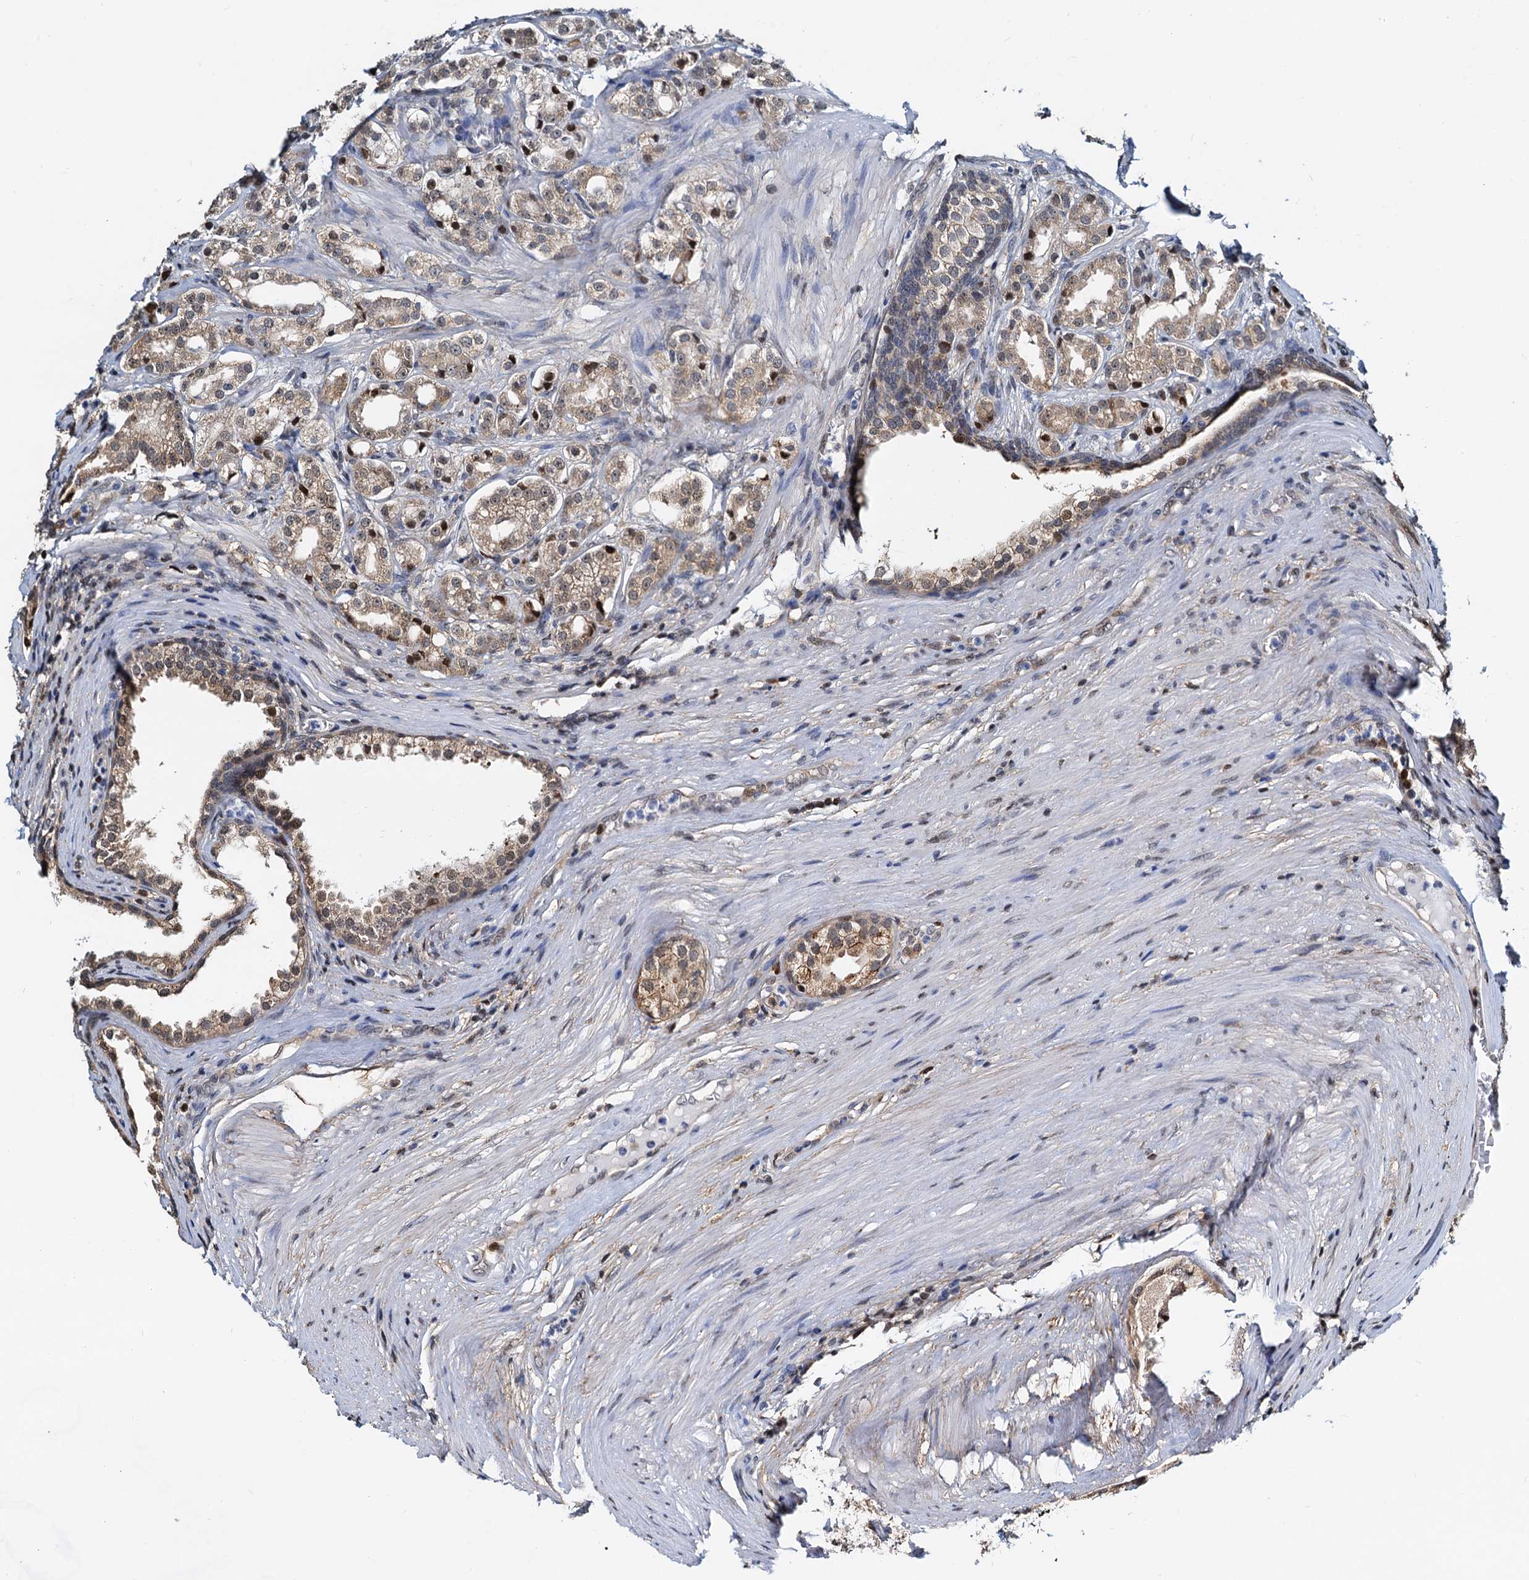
{"staining": {"intensity": "moderate", "quantity": "25%-75%", "location": "cytoplasmic/membranous,nuclear"}, "tissue": "prostate cancer", "cell_type": "Tumor cells", "image_type": "cancer", "snomed": [{"axis": "morphology", "description": "Adenocarcinoma, High grade"}, {"axis": "topography", "description": "Prostate"}], "caption": "A brown stain labels moderate cytoplasmic/membranous and nuclear positivity of a protein in human prostate cancer (high-grade adenocarcinoma) tumor cells.", "gene": "PTGES3", "patient": {"sex": "male", "age": 69}}